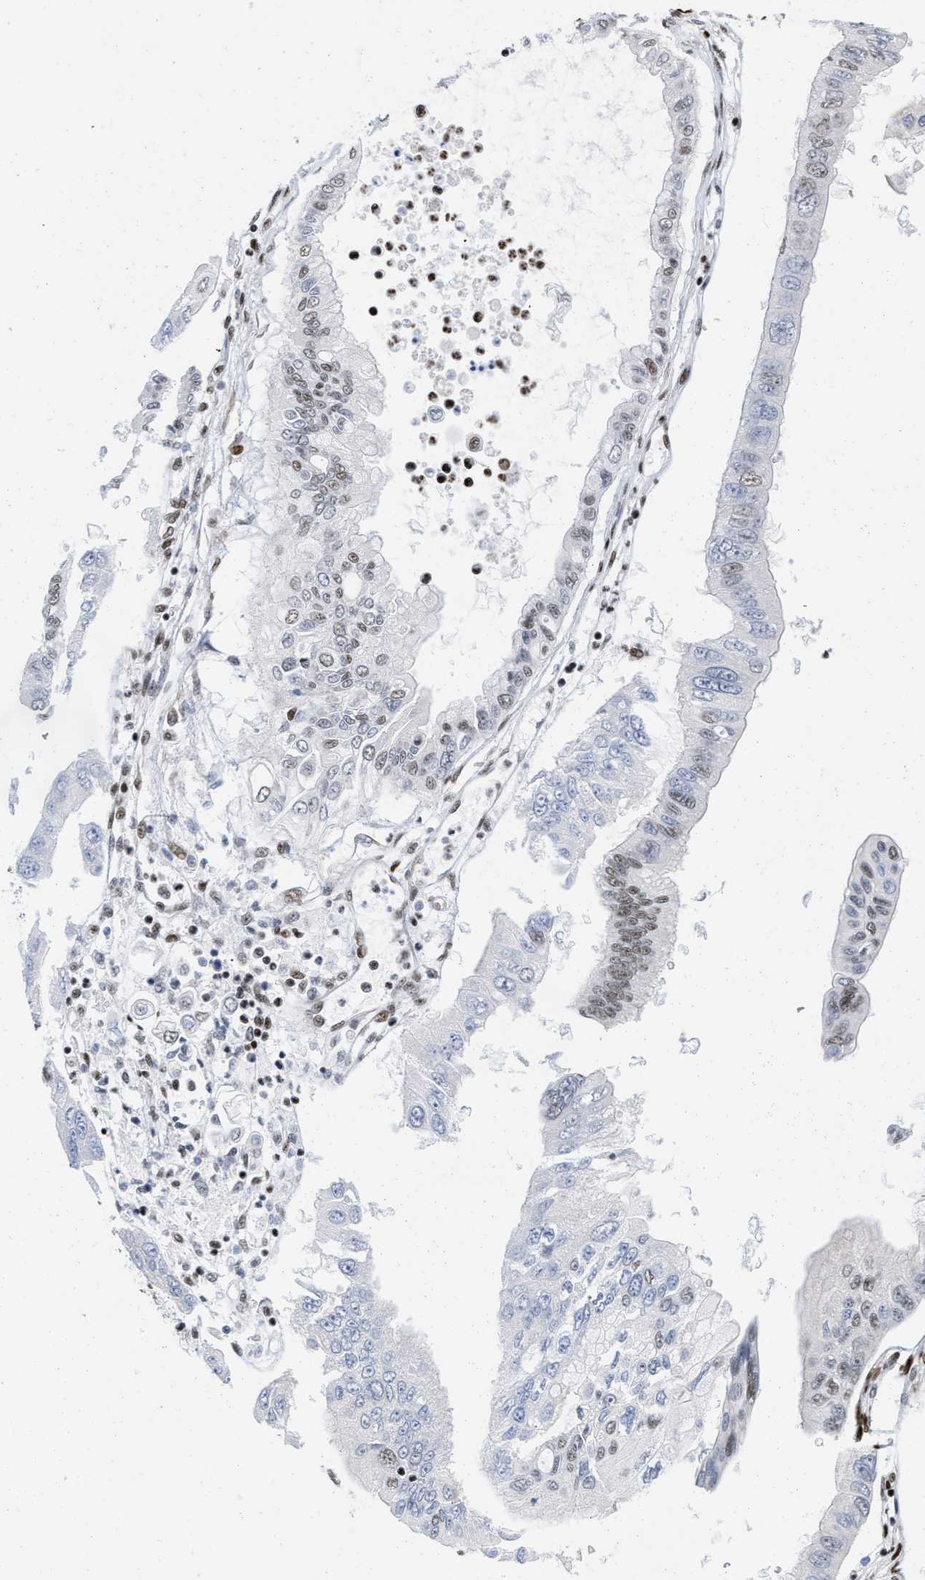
{"staining": {"intensity": "moderate", "quantity": "<25%", "location": "nuclear"}, "tissue": "pancreatic cancer", "cell_type": "Tumor cells", "image_type": "cancer", "snomed": [{"axis": "morphology", "description": "Adenocarcinoma, NOS"}, {"axis": "topography", "description": "Pancreas"}], "caption": "Pancreatic cancer (adenocarcinoma) stained with immunohistochemistry (IHC) reveals moderate nuclear positivity in about <25% of tumor cells. The staining was performed using DAB to visualize the protein expression in brown, while the nuclei were stained in blue with hematoxylin (Magnification: 20x).", "gene": "CREB1", "patient": {"sex": "female", "age": 77}}